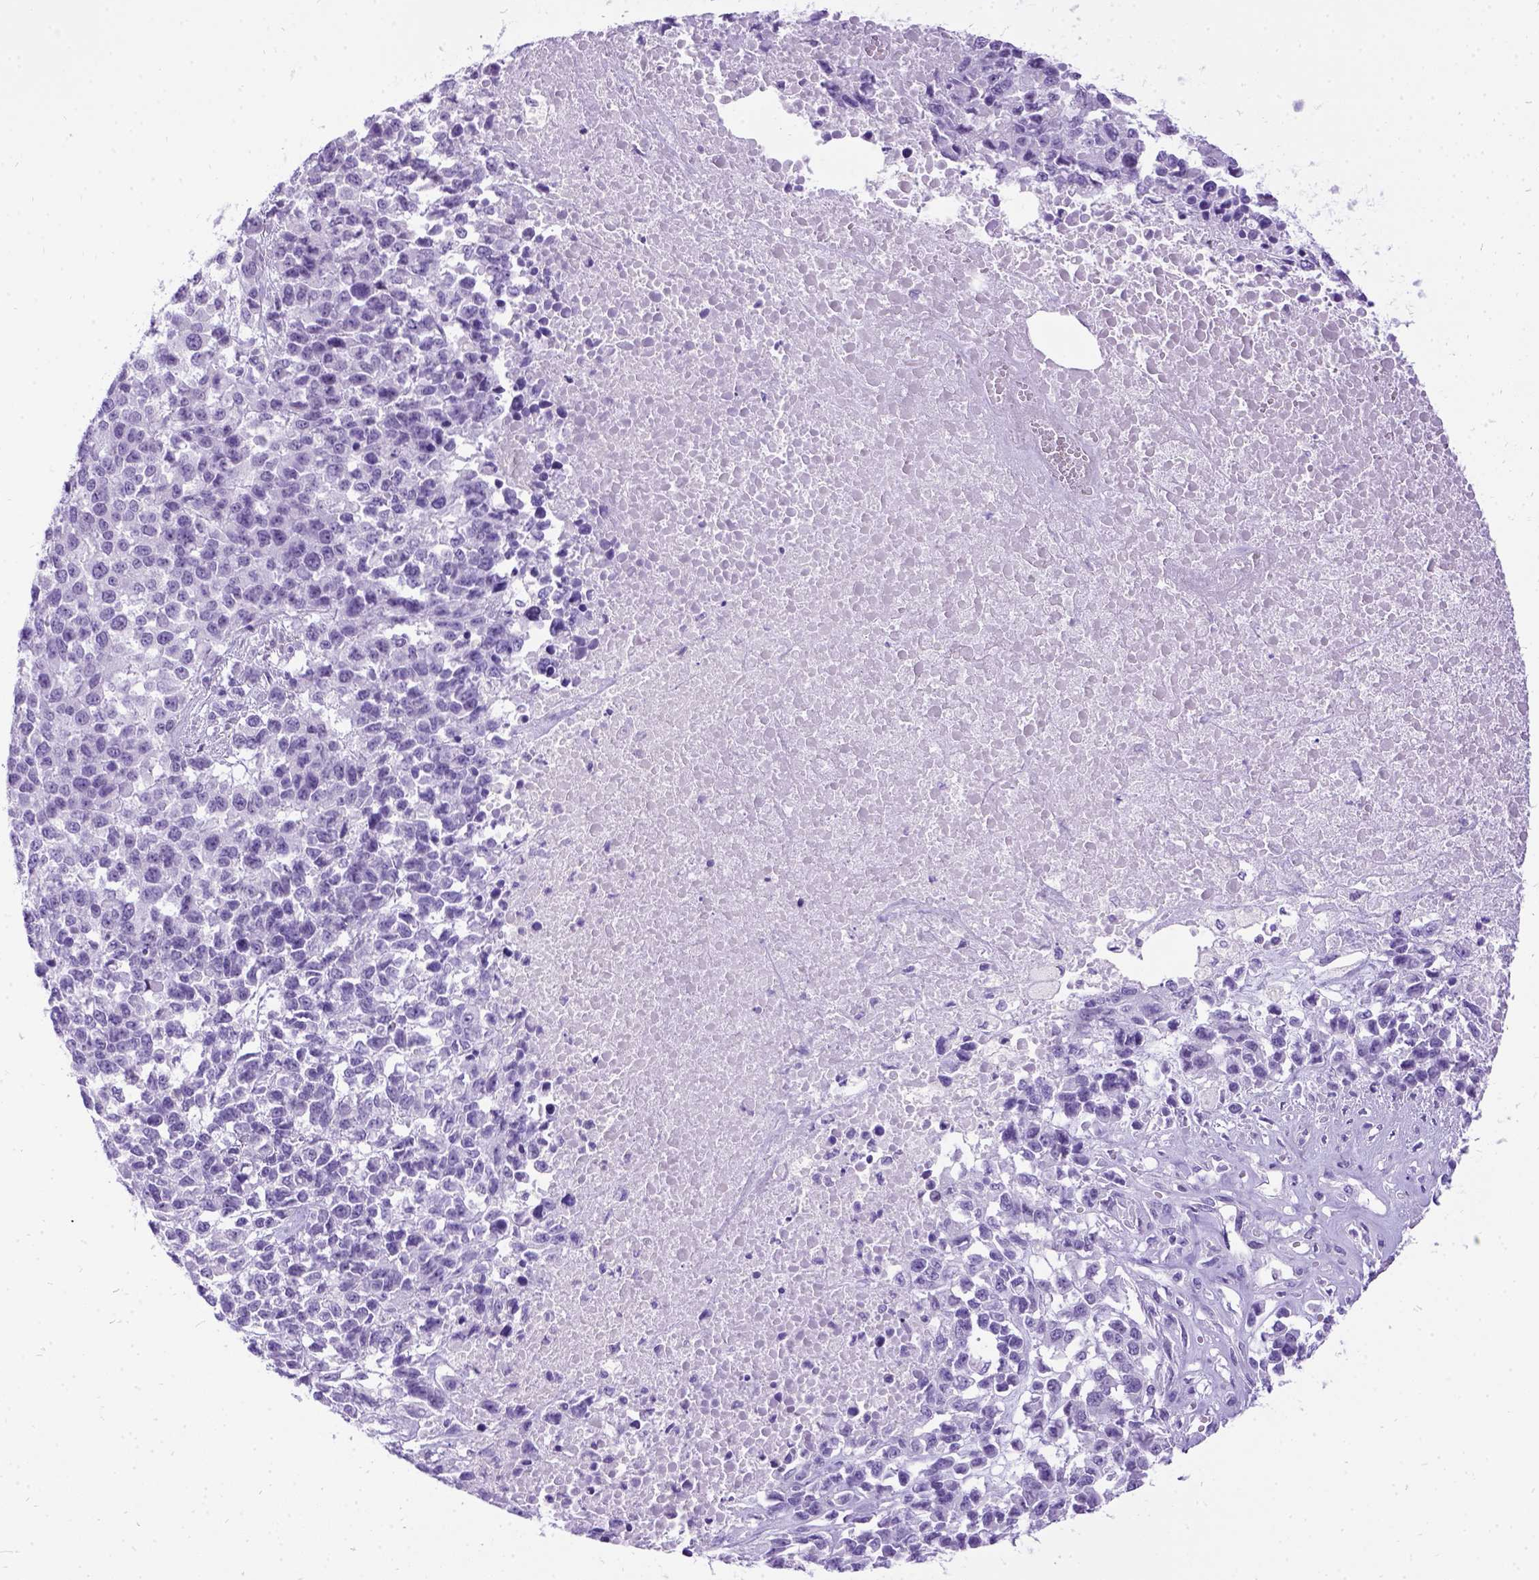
{"staining": {"intensity": "negative", "quantity": "none", "location": "none"}, "tissue": "melanoma", "cell_type": "Tumor cells", "image_type": "cancer", "snomed": [{"axis": "morphology", "description": "Malignant melanoma, Metastatic site"}, {"axis": "topography", "description": "Skin"}], "caption": "Tumor cells show no significant protein positivity in malignant melanoma (metastatic site).", "gene": "PRG2", "patient": {"sex": "male", "age": 84}}